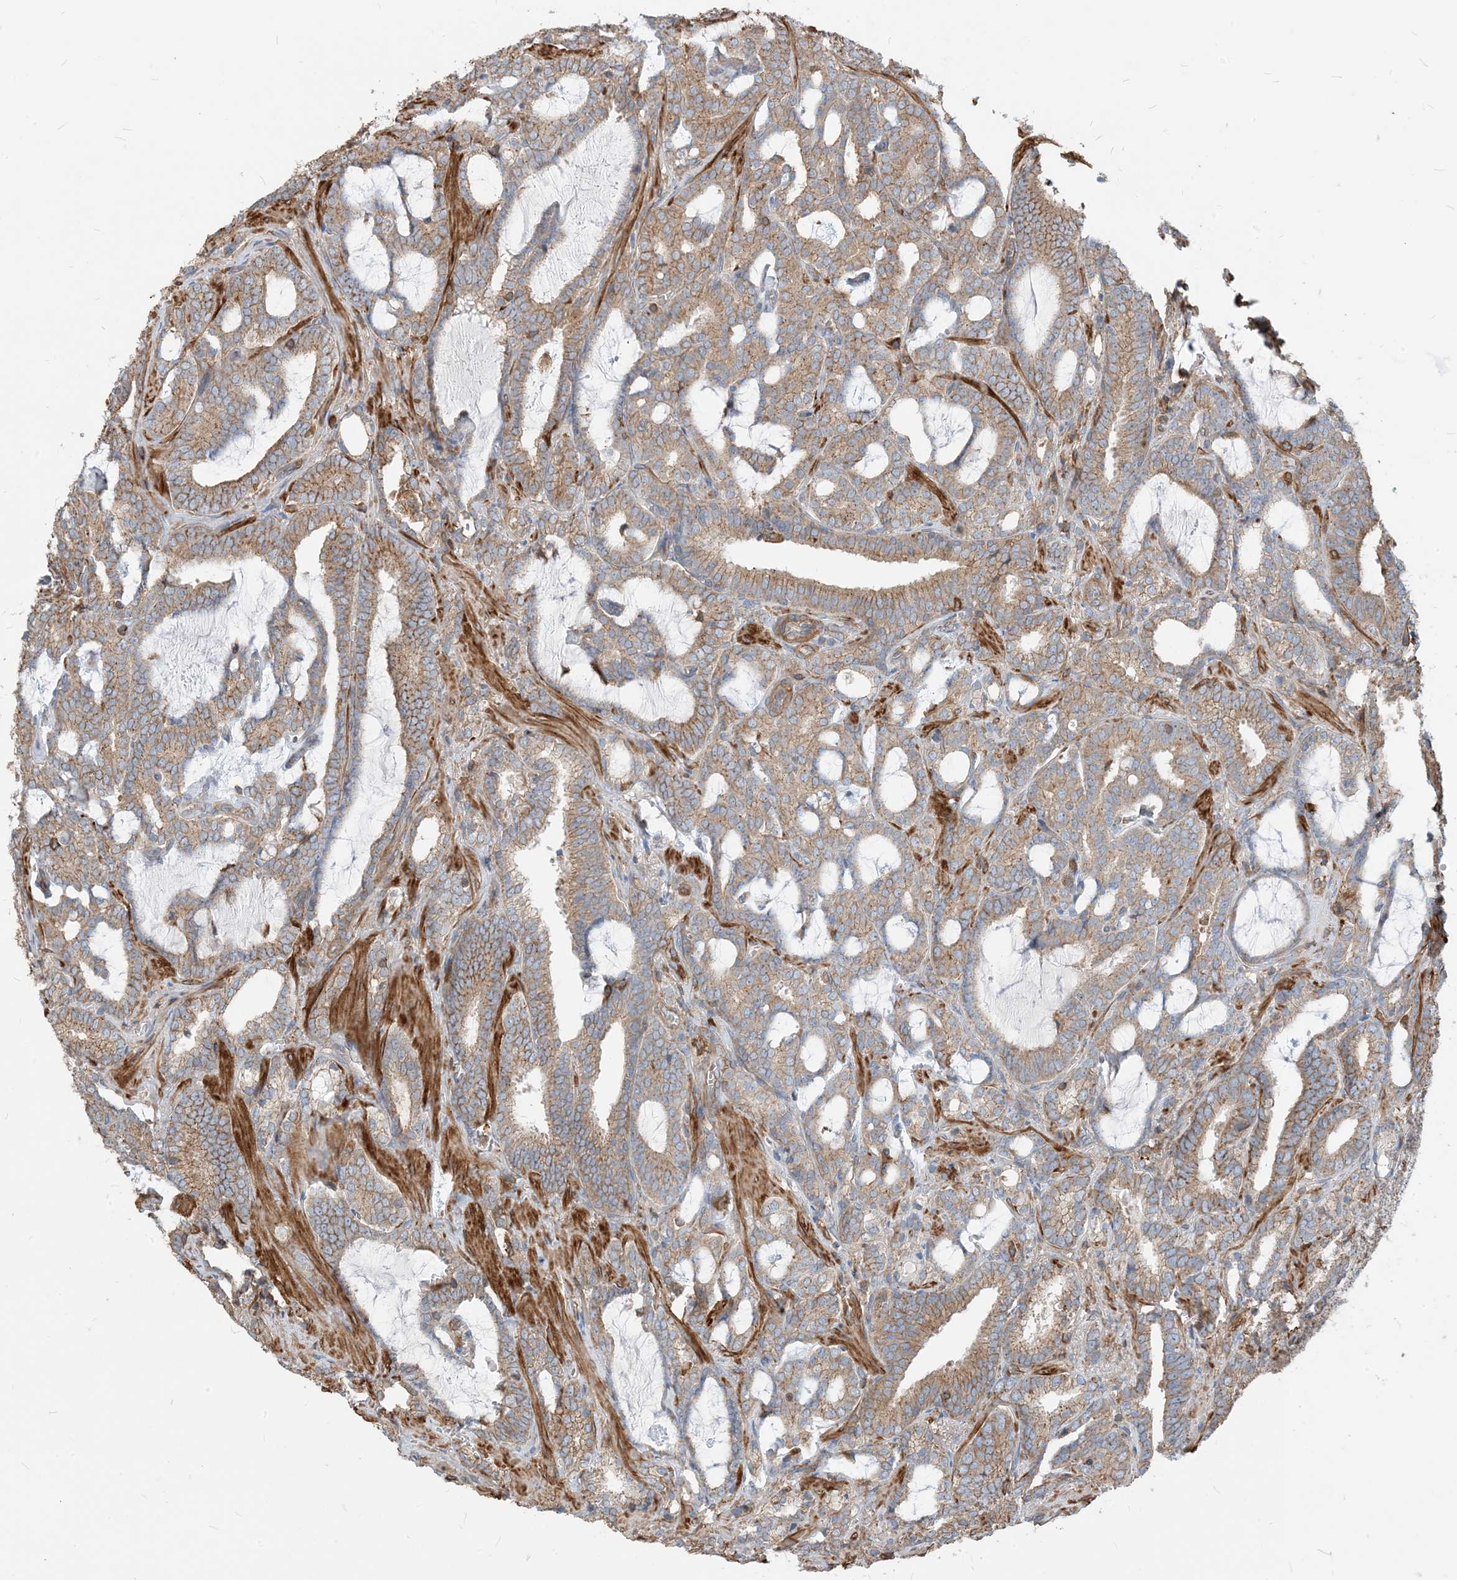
{"staining": {"intensity": "moderate", "quantity": ">75%", "location": "cytoplasmic/membranous"}, "tissue": "prostate cancer", "cell_type": "Tumor cells", "image_type": "cancer", "snomed": [{"axis": "morphology", "description": "Adenocarcinoma, High grade"}, {"axis": "topography", "description": "Prostate and seminal vesicle, NOS"}], "caption": "A brown stain highlights moderate cytoplasmic/membranous staining of a protein in prostate cancer (high-grade adenocarcinoma) tumor cells.", "gene": "PARVG", "patient": {"sex": "male", "age": 67}}